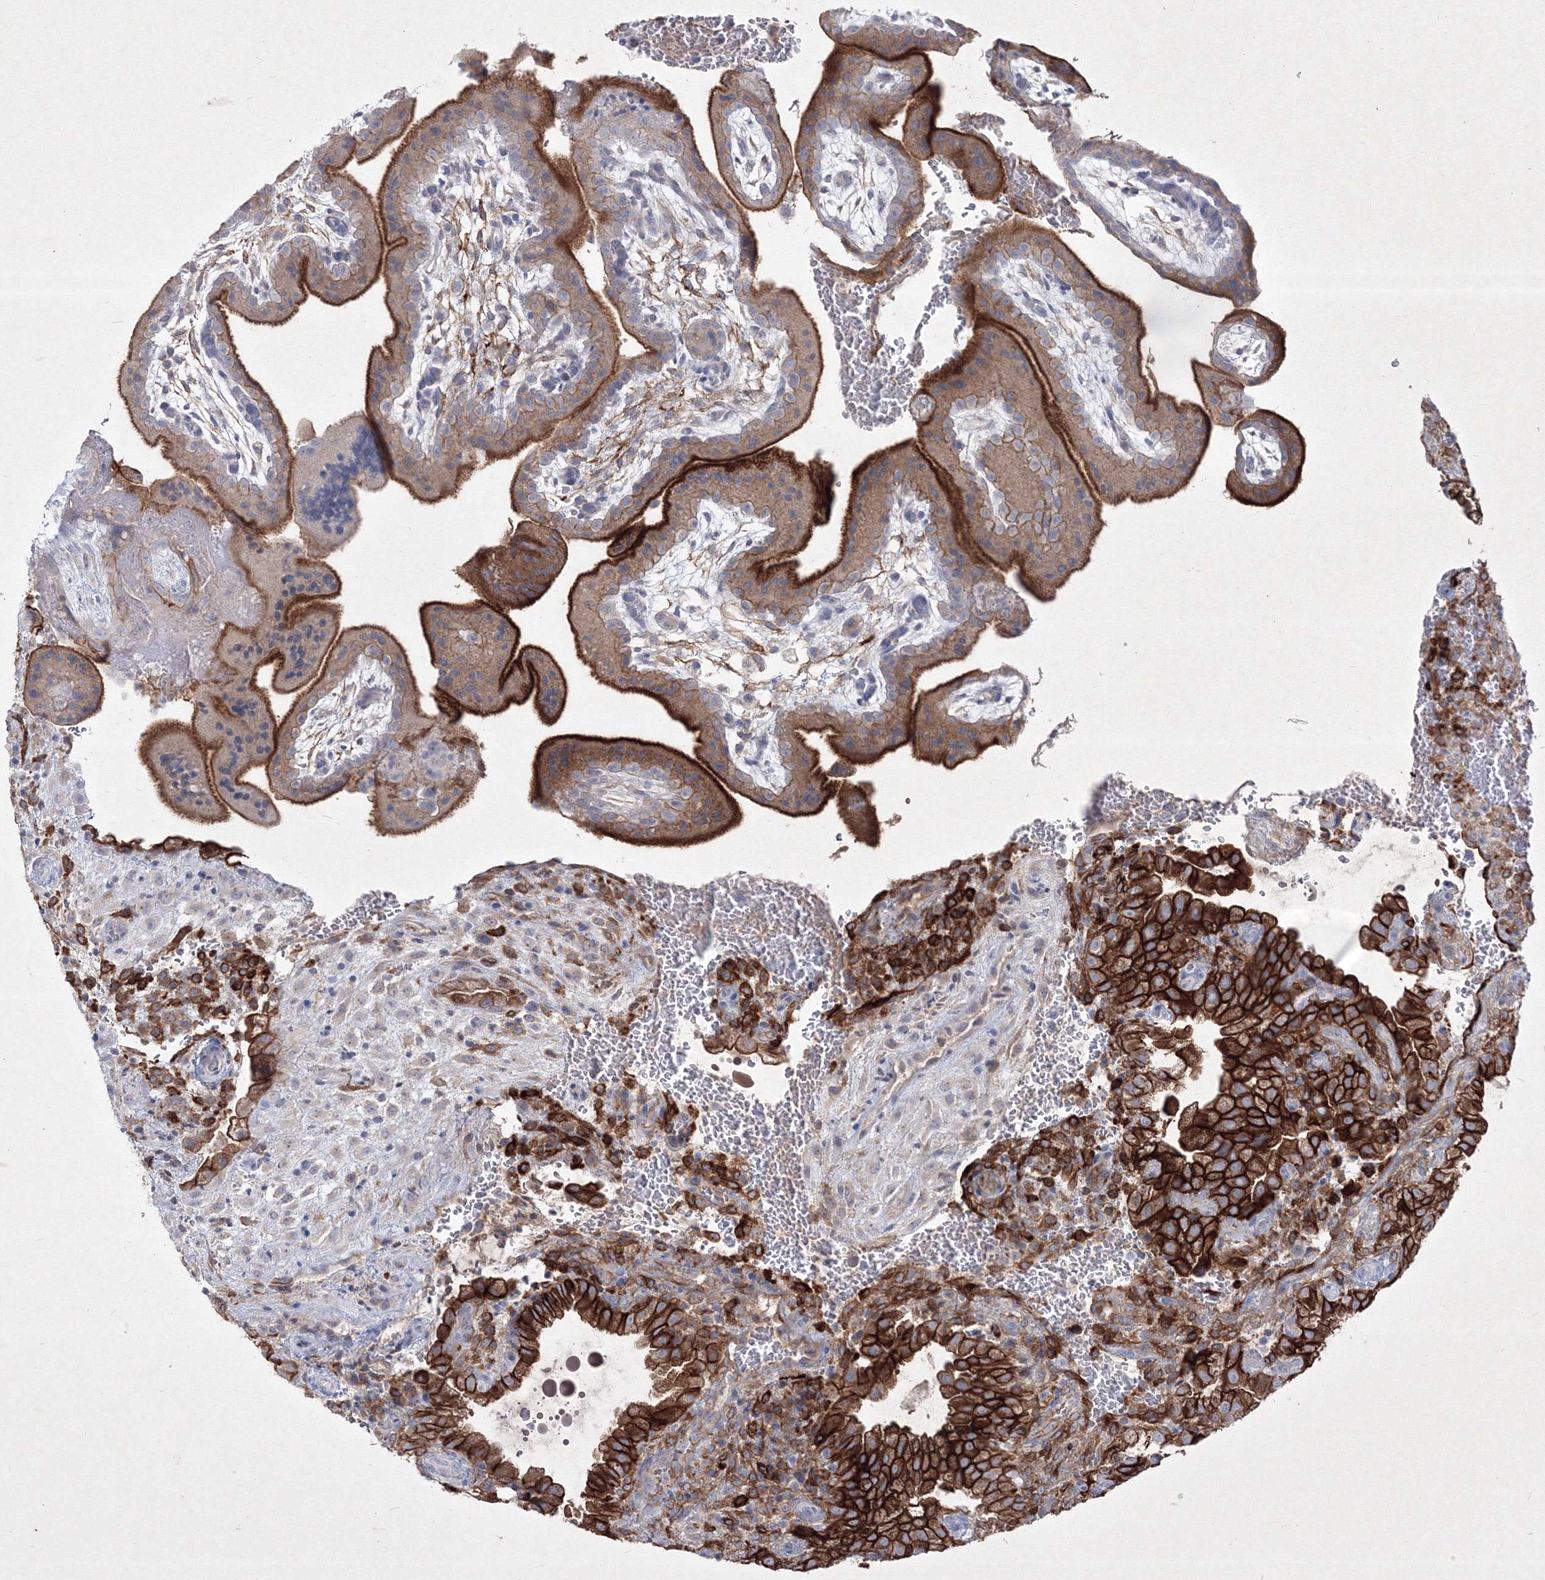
{"staining": {"intensity": "strong", "quantity": "25%-75%", "location": "cytoplasmic/membranous"}, "tissue": "placenta", "cell_type": "Decidual cells", "image_type": "normal", "snomed": [{"axis": "morphology", "description": "Normal tissue, NOS"}, {"axis": "topography", "description": "Placenta"}], "caption": "Immunohistochemistry (IHC) of benign human placenta shows high levels of strong cytoplasmic/membranous expression in approximately 25%-75% of decidual cells.", "gene": "TMEM139", "patient": {"sex": "female", "age": 35}}